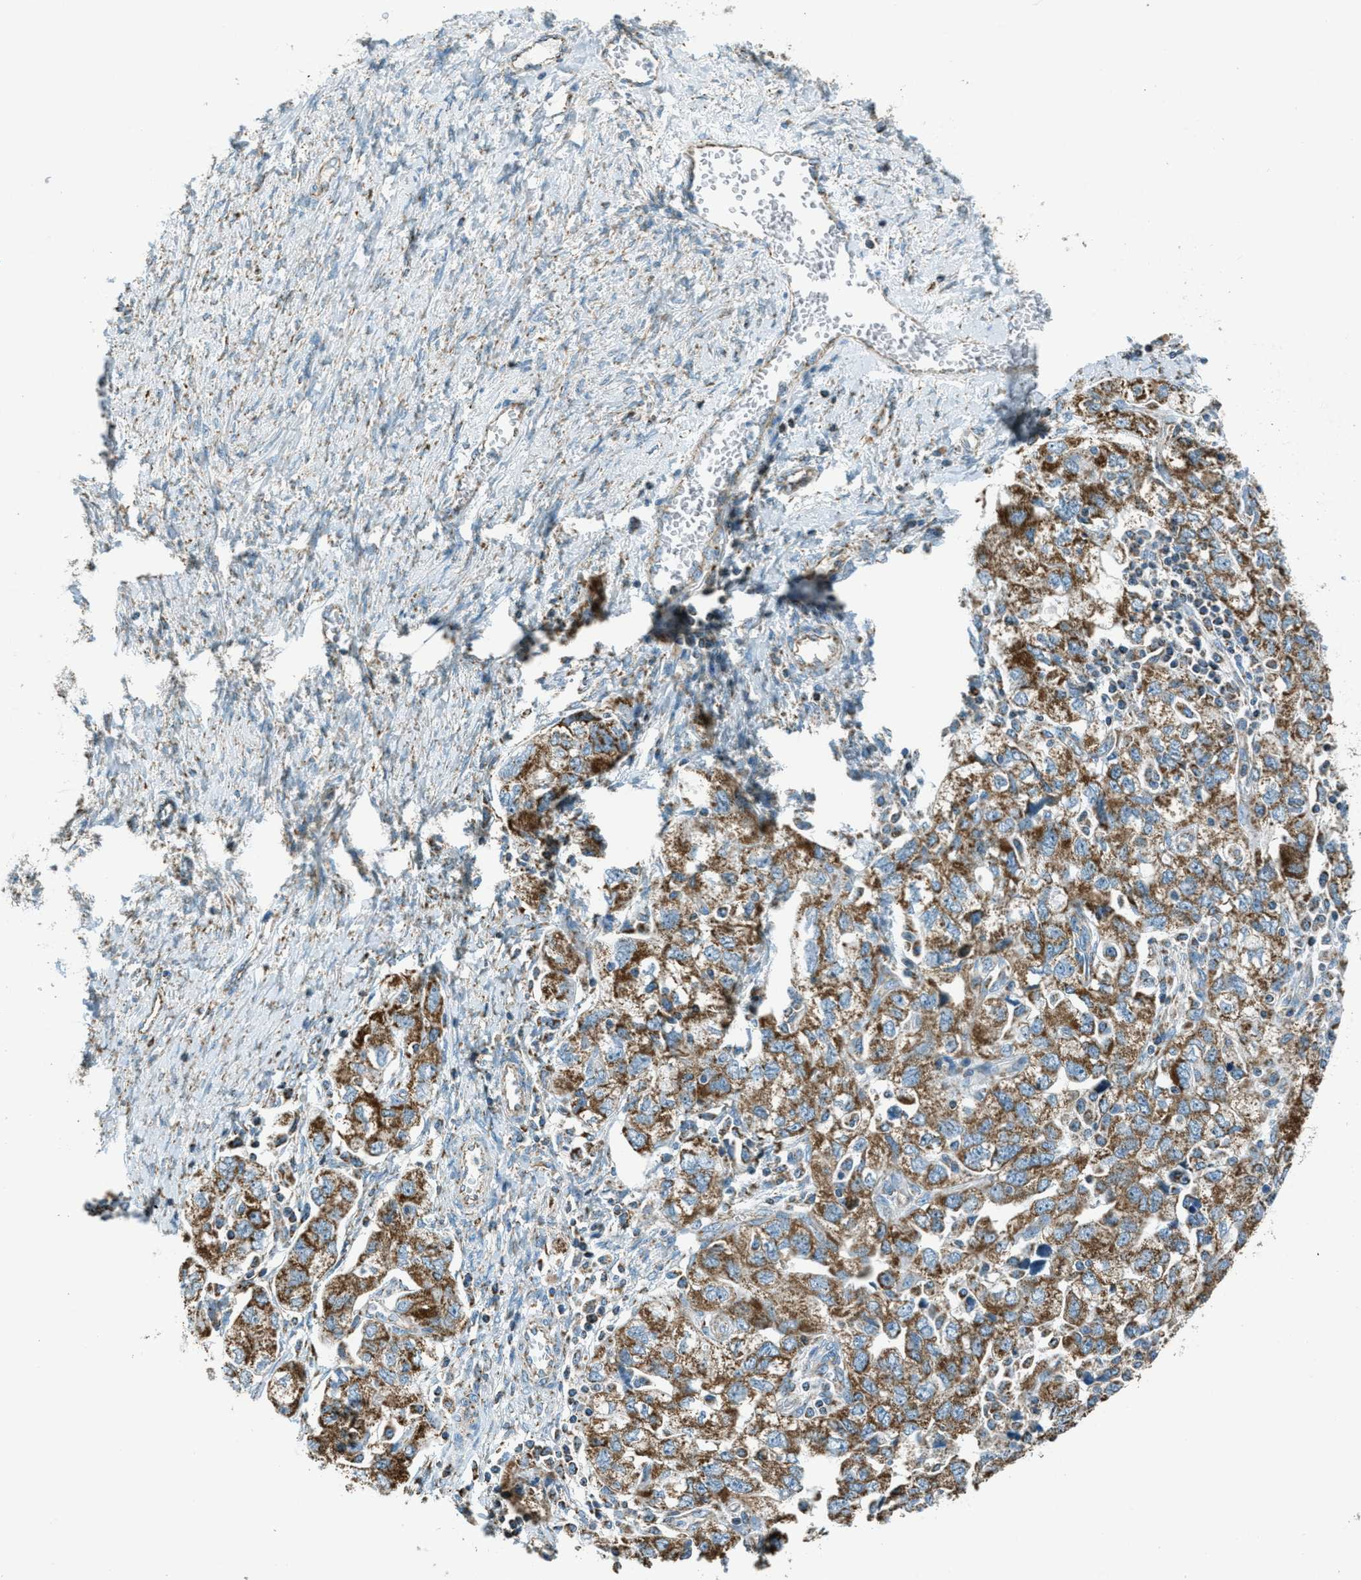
{"staining": {"intensity": "moderate", "quantity": ">75%", "location": "cytoplasmic/membranous"}, "tissue": "ovarian cancer", "cell_type": "Tumor cells", "image_type": "cancer", "snomed": [{"axis": "morphology", "description": "Carcinoma, NOS"}, {"axis": "morphology", "description": "Cystadenocarcinoma, serous, NOS"}, {"axis": "topography", "description": "Ovary"}], "caption": "Protein positivity by IHC displays moderate cytoplasmic/membranous positivity in about >75% of tumor cells in ovarian cancer (carcinoma).", "gene": "CHST15", "patient": {"sex": "female", "age": 69}}